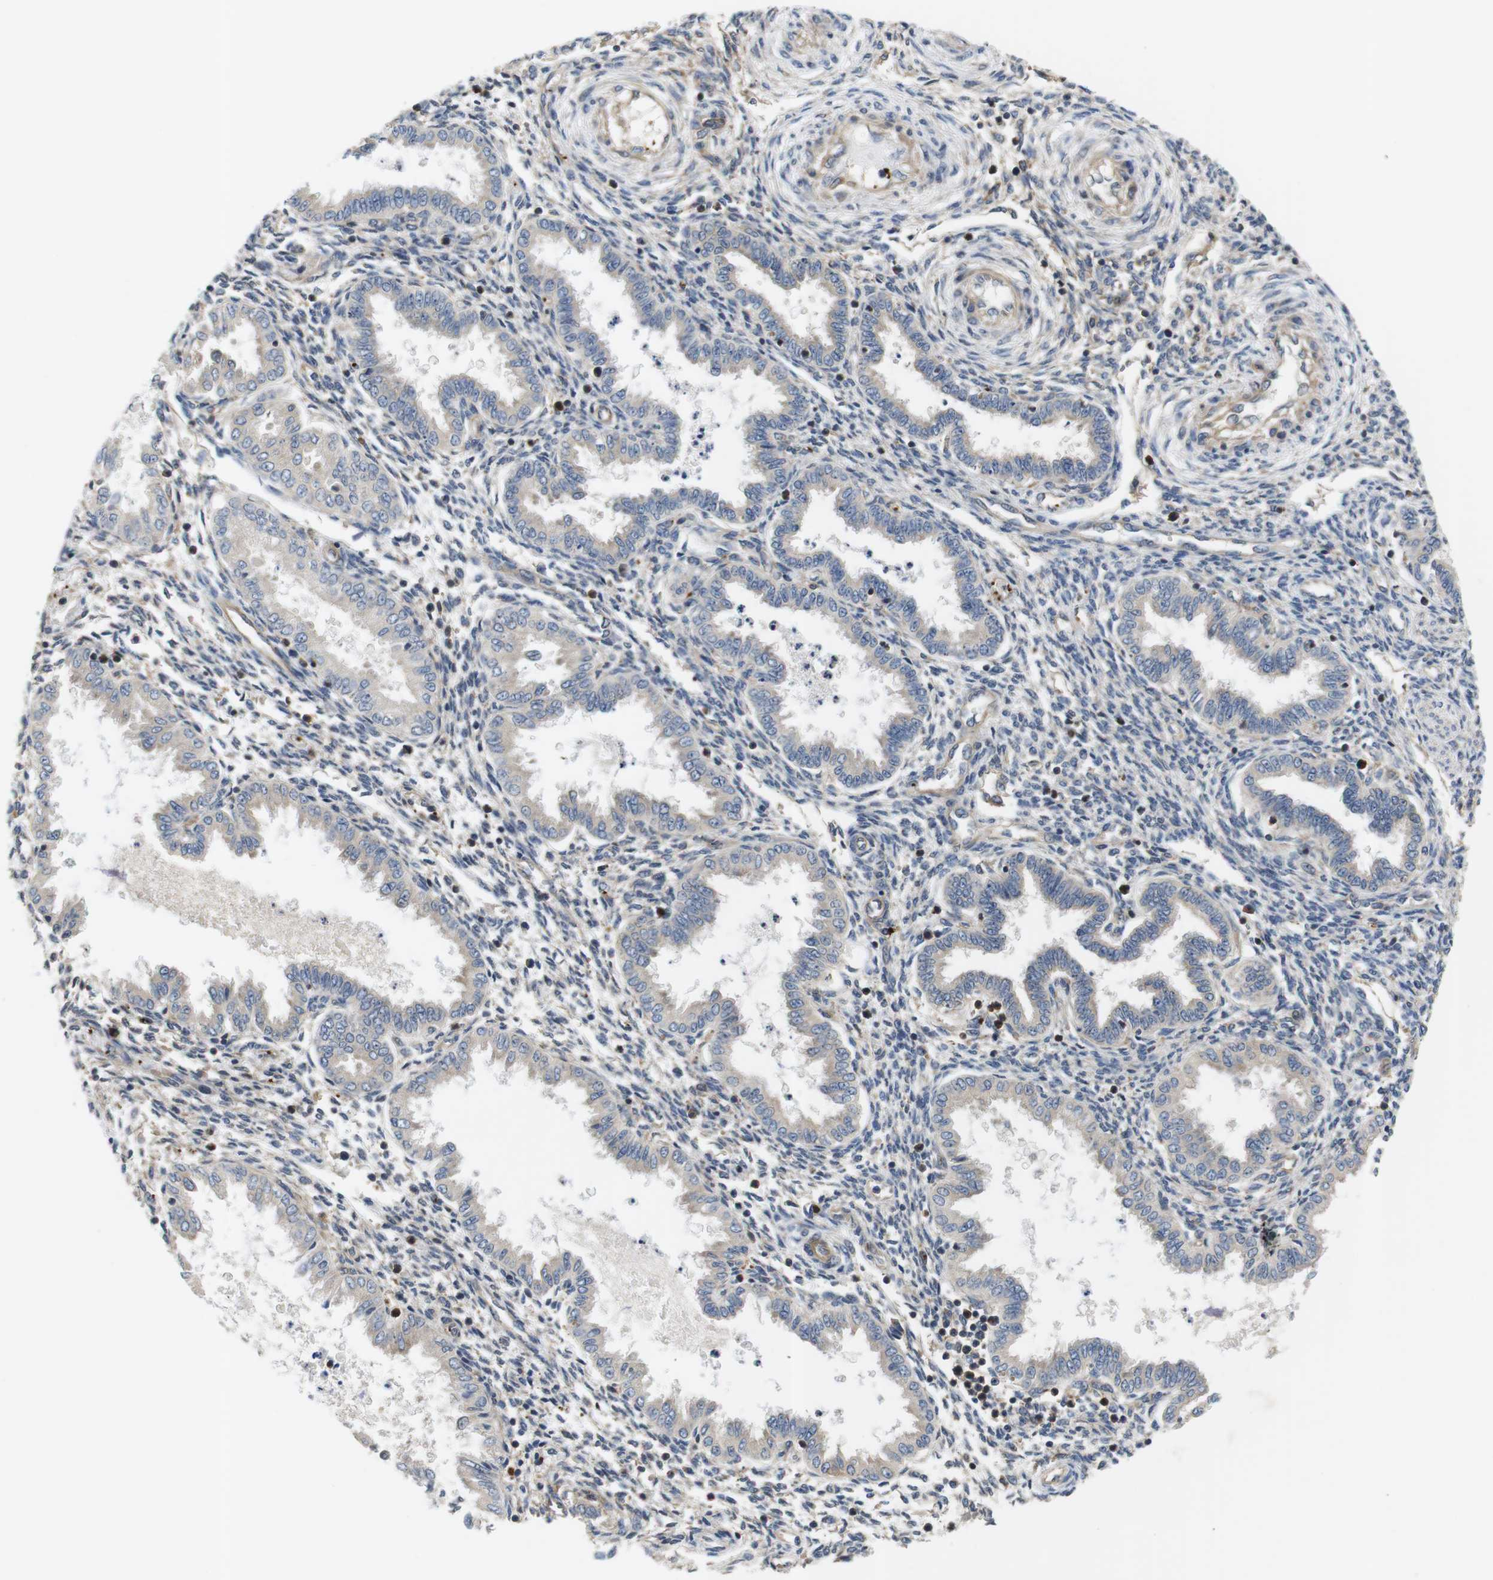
{"staining": {"intensity": "weak", "quantity": "25%-75%", "location": "cytoplasmic/membranous"}, "tissue": "endometrium", "cell_type": "Cells in endometrial stroma", "image_type": "normal", "snomed": [{"axis": "morphology", "description": "Normal tissue, NOS"}, {"axis": "topography", "description": "Endometrium"}], "caption": "Endometrium stained with a protein marker exhibits weak staining in cells in endometrial stroma.", "gene": "HERPUD2", "patient": {"sex": "female", "age": 33}}